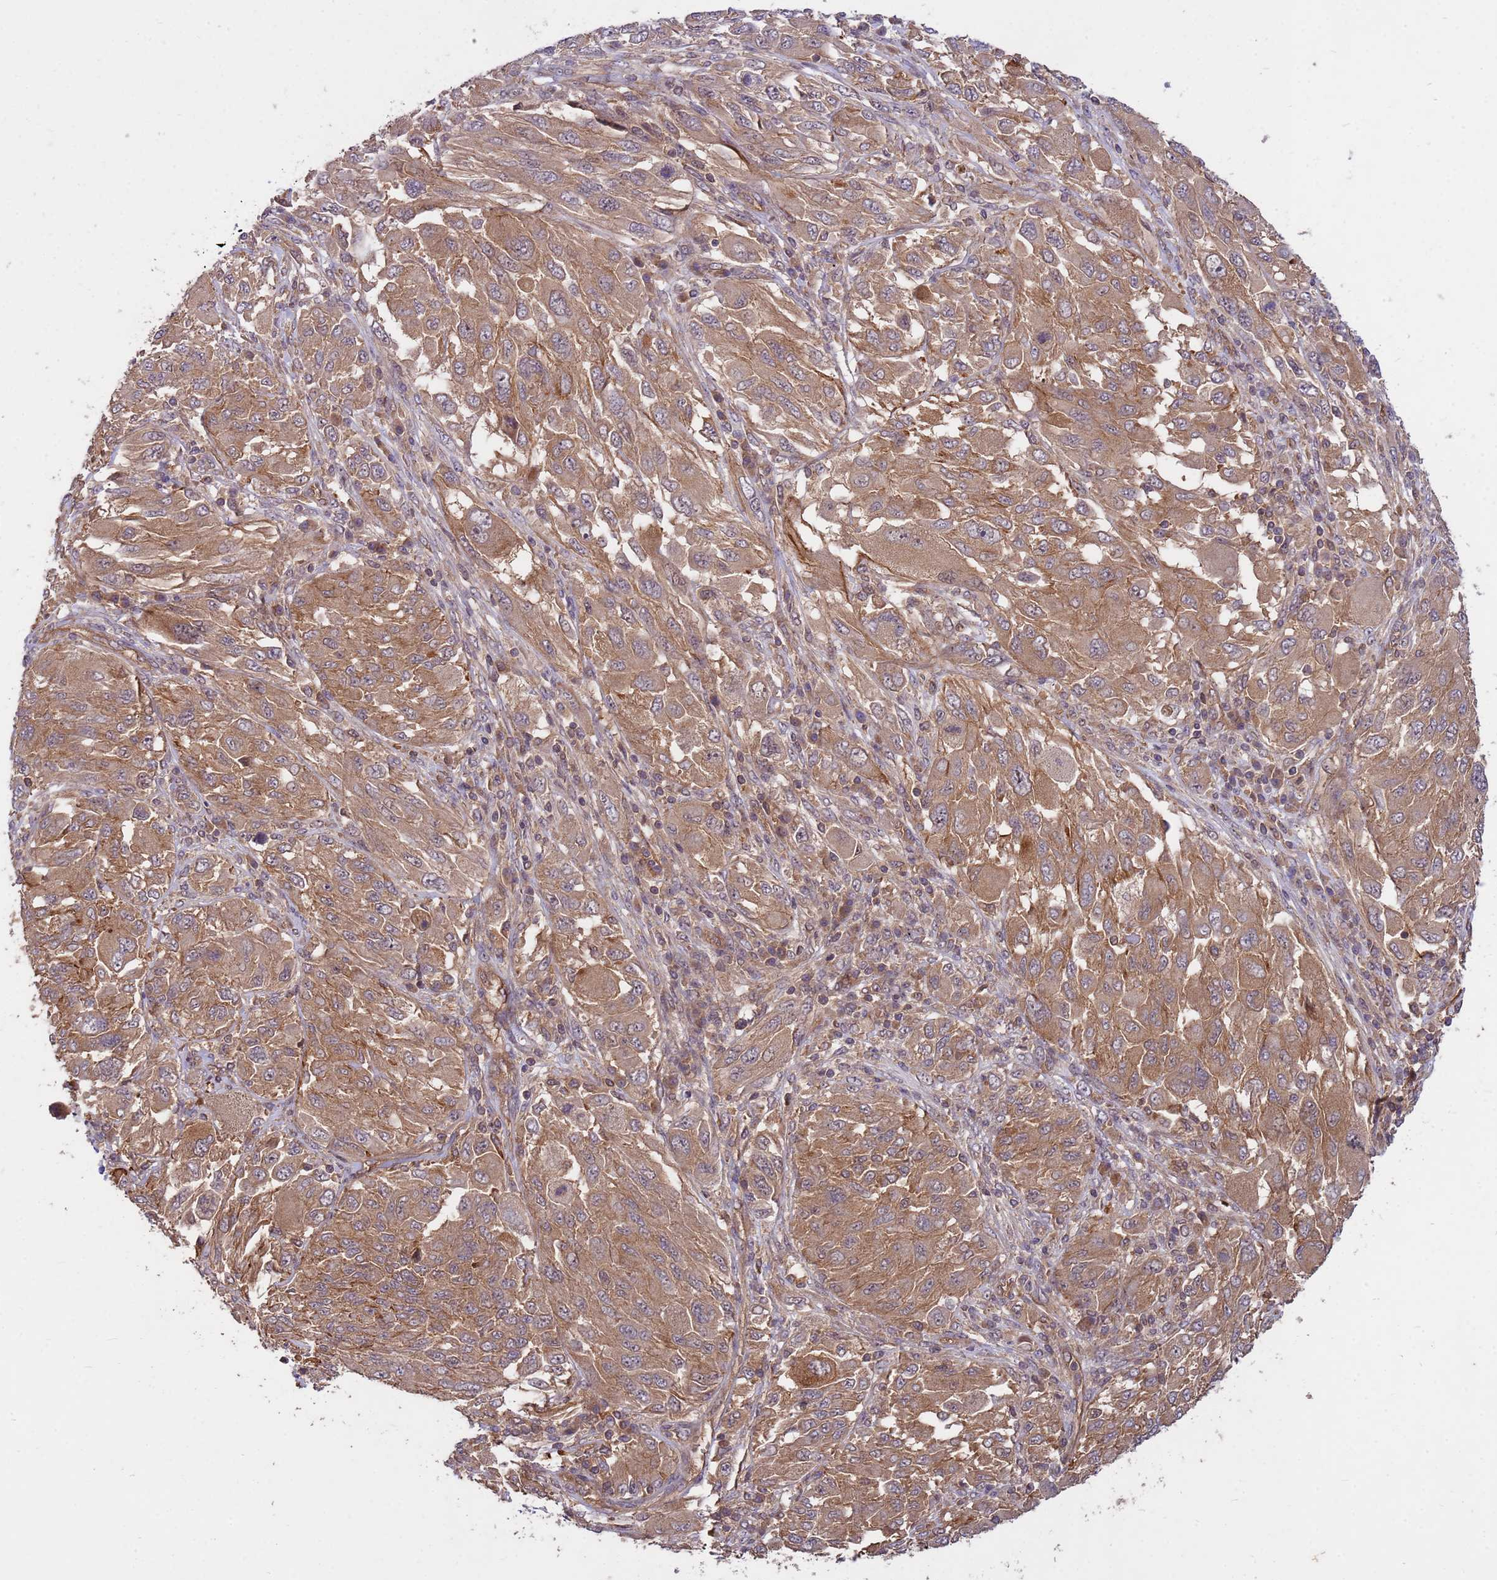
{"staining": {"intensity": "moderate", "quantity": ">75%", "location": "cytoplasmic/membranous"}, "tissue": "melanoma", "cell_type": "Tumor cells", "image_type": "cancer", "snomed": [{"axis": "morphology", "description": "Malignant melanoma, NOS"}, {"axis": "topography", "description": "Skin"}], "caption": "The immunohistochemical stain shows moderate cytoplasmic/membranous positivity in tumor cells of malignant melanoma tissue. (brown staining indicates protein expression, while blue staining denotes nuclei).", "gene": "PPP2CB", "patient": {"sex": "female", "age": 91}}